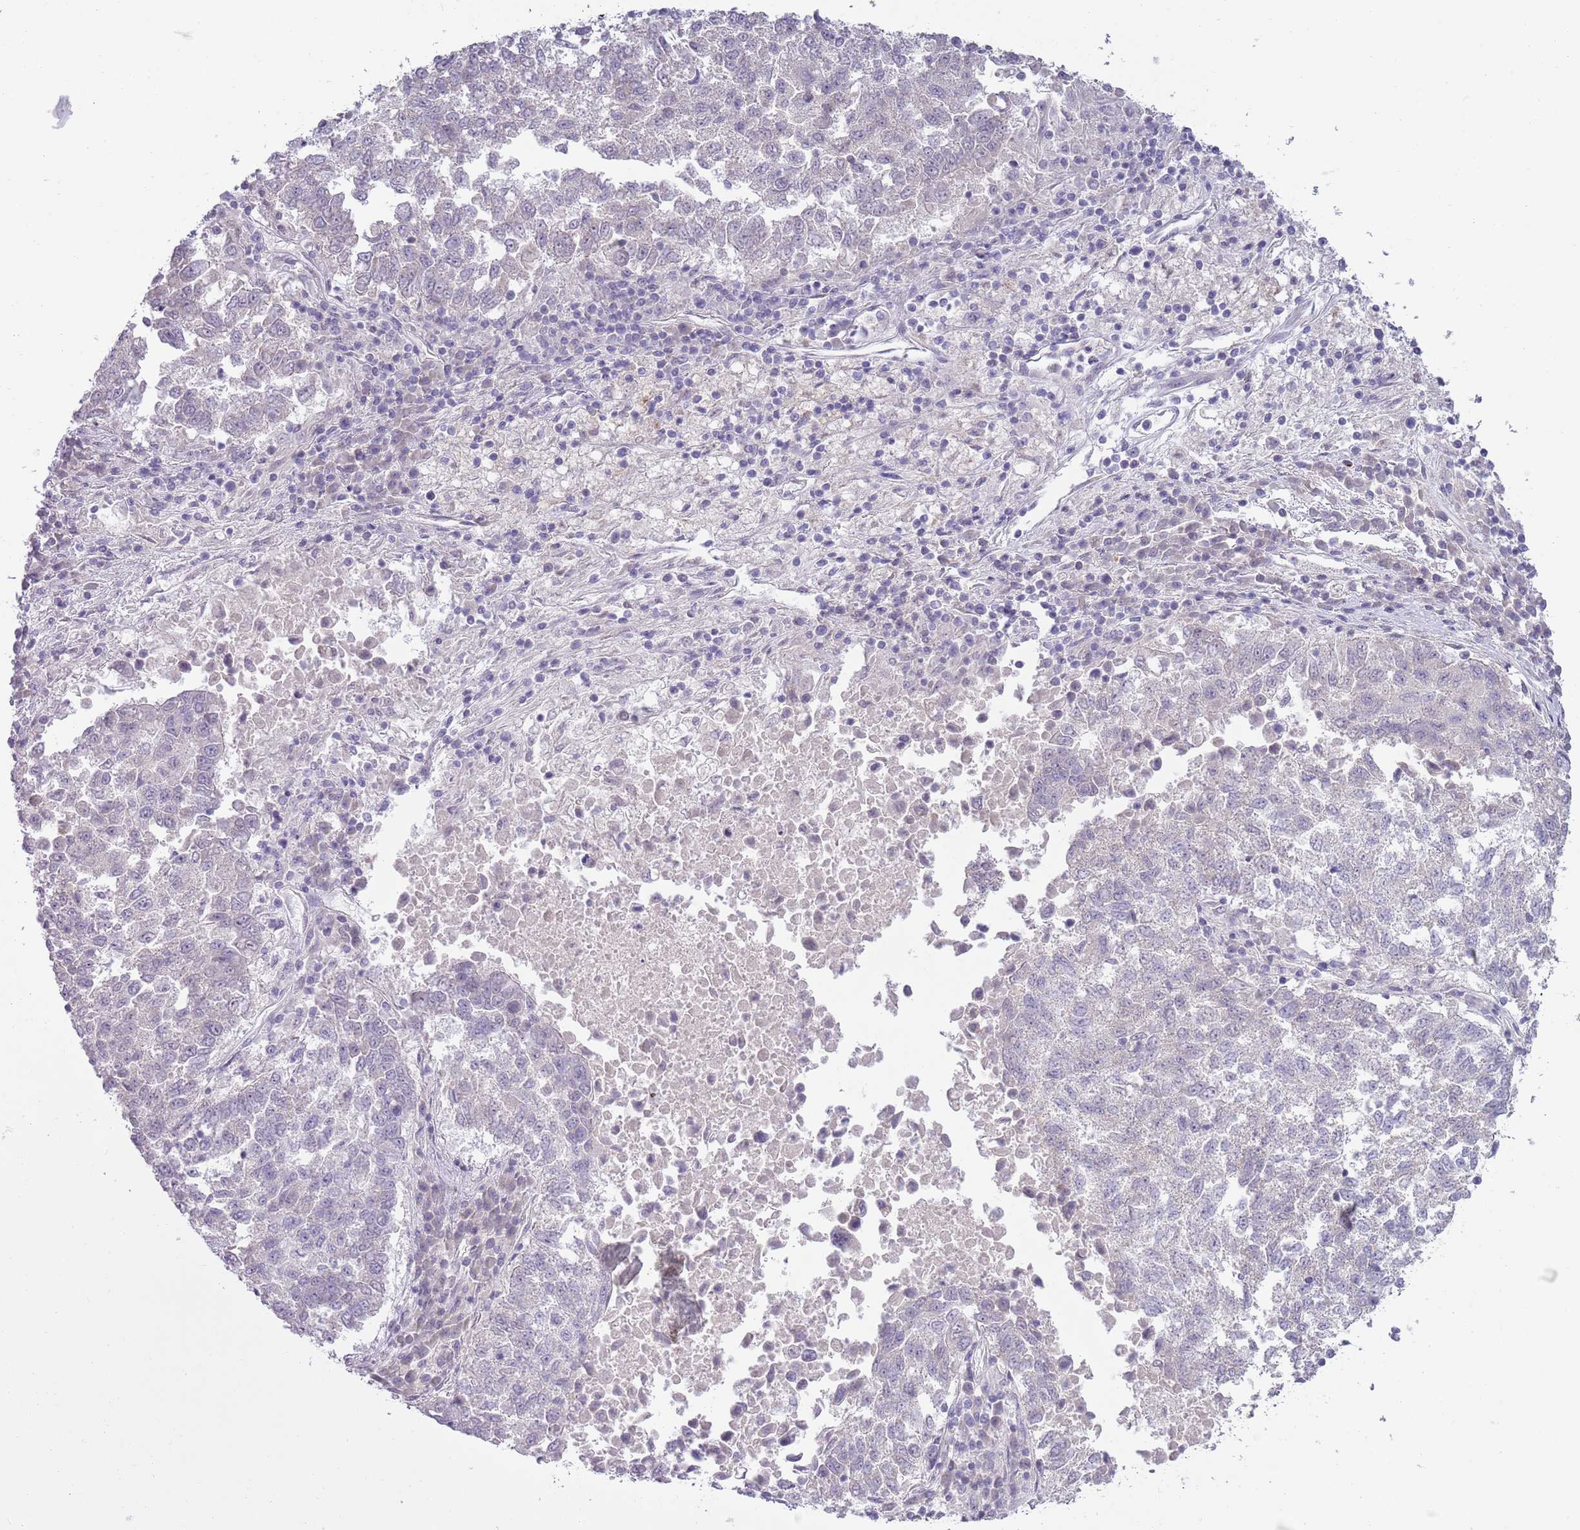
{"staining": {"intensity": "negative", "quantity": "none", "location": "none"}, "tissue": "lung cancer", "cell_type": "Tumor cells", "image_type": "cancer", "snomed": [{"axis": "morphology", "description": "Squamous cell carcinoma, NOS"}, {"axis": "topography", "description": "Lung"}], "caption": "Tumor cells are negative for protein expression in human lung cancer.", "gene": "SKOR2", "patient": {"sex": "male", "age": 73}}